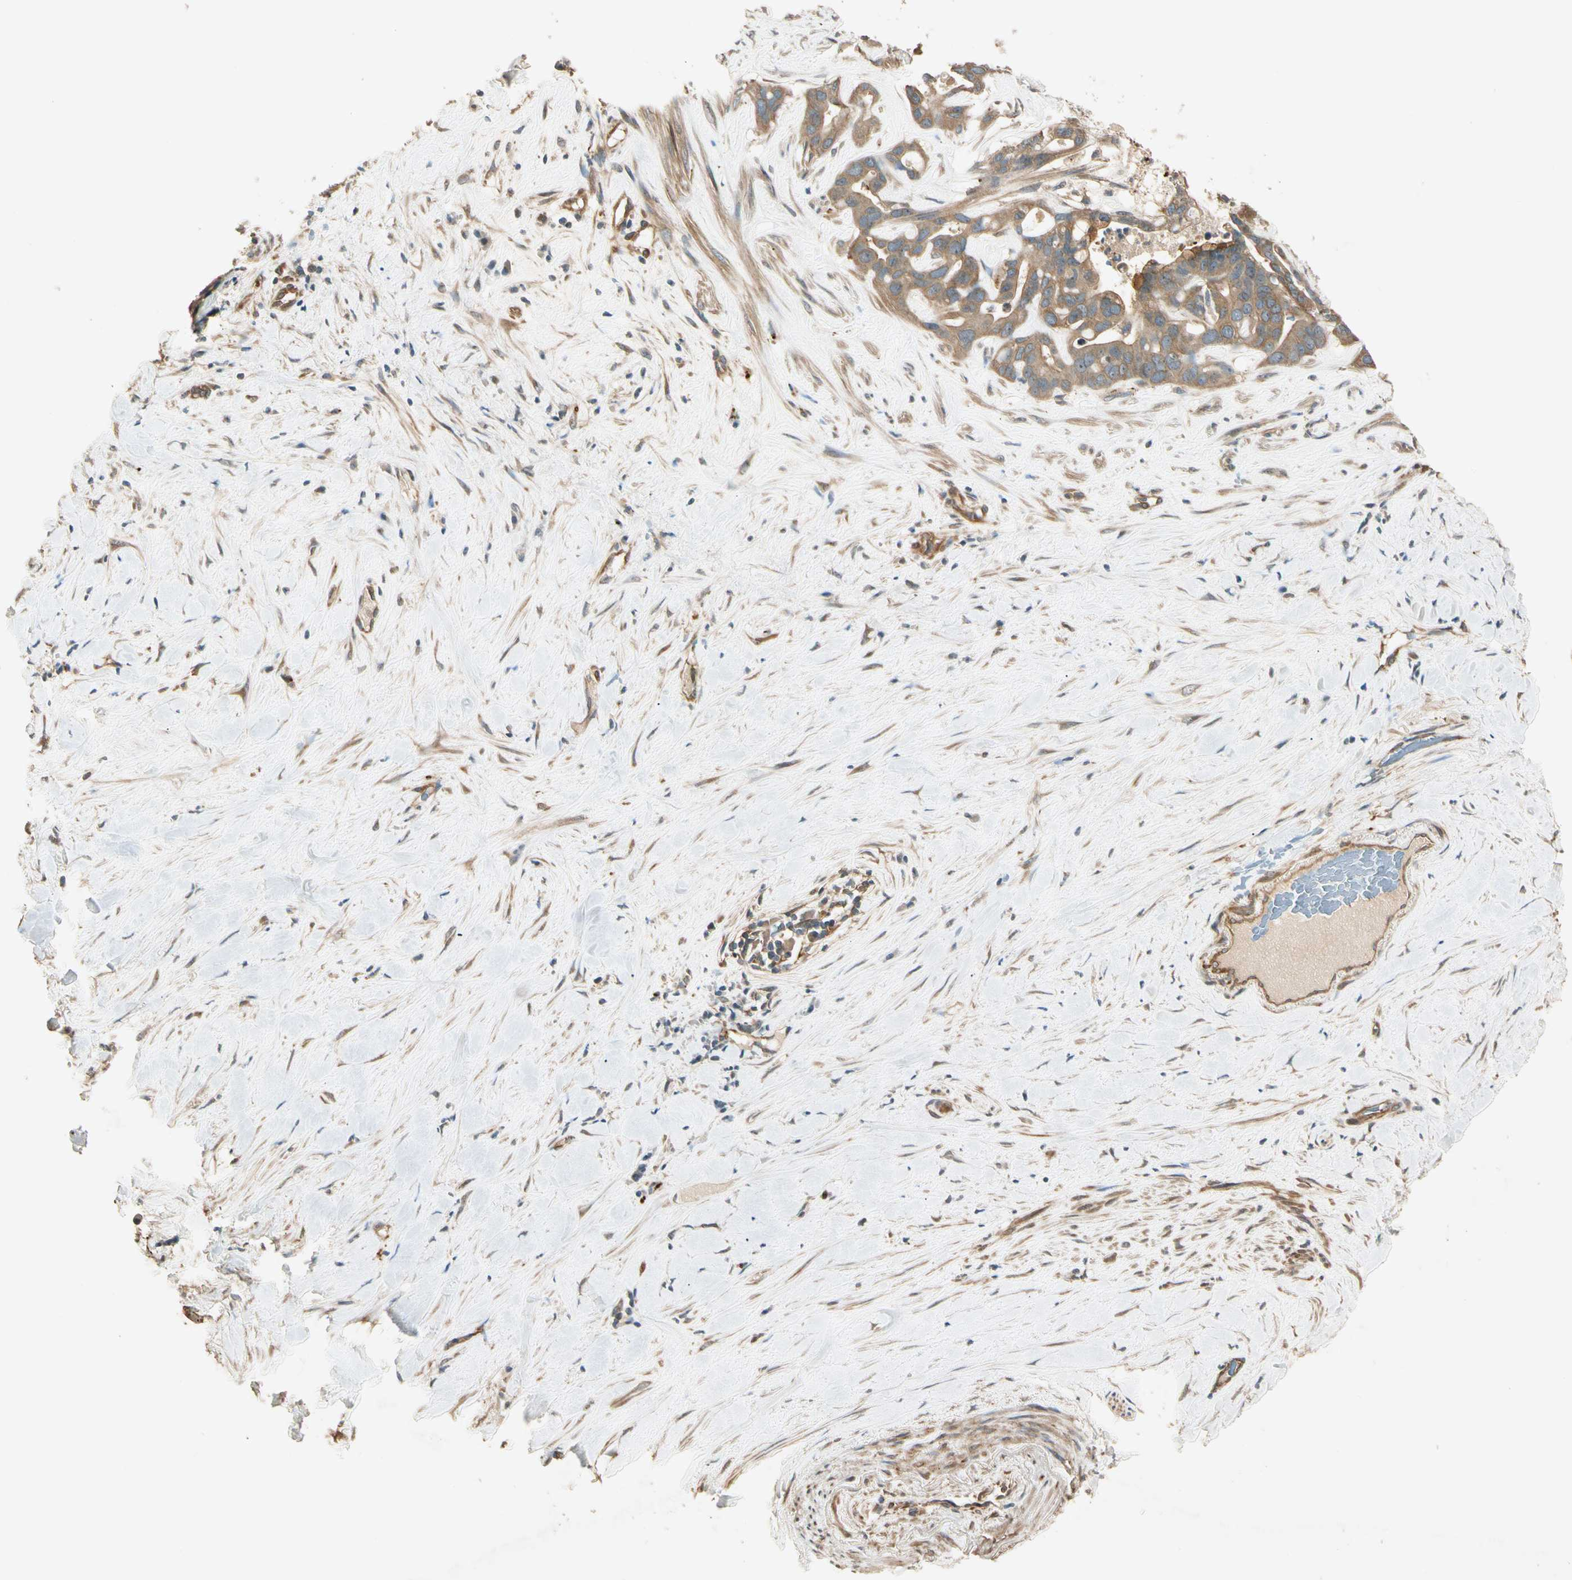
{"staining": {"intensity": "moderate", "quantity": "25%-75%", "location": "cytoplasmic/membranous"}, "tissue": "liver cancer", "cell_type": "Tumor cells", "image_type": "cancer", "snomed": [{"axis": "morphology", "description": "Cholangiocarcinoma"}, {"axis": "topography", "description": "Liver"}], "caption": "A brown stain shows moderate cytoplasmic/membranous expression of a protein in human cholangiocarcinoma (liver) tumor cells. The protein is stained brown, and the nuclei are stained in blue (DAB (3,3'-diaminobenzidine) IHC with brightfield microscopy, high magnification).", "gene": "ROCK2", "patient": {"sex": "female", "age": 65}}